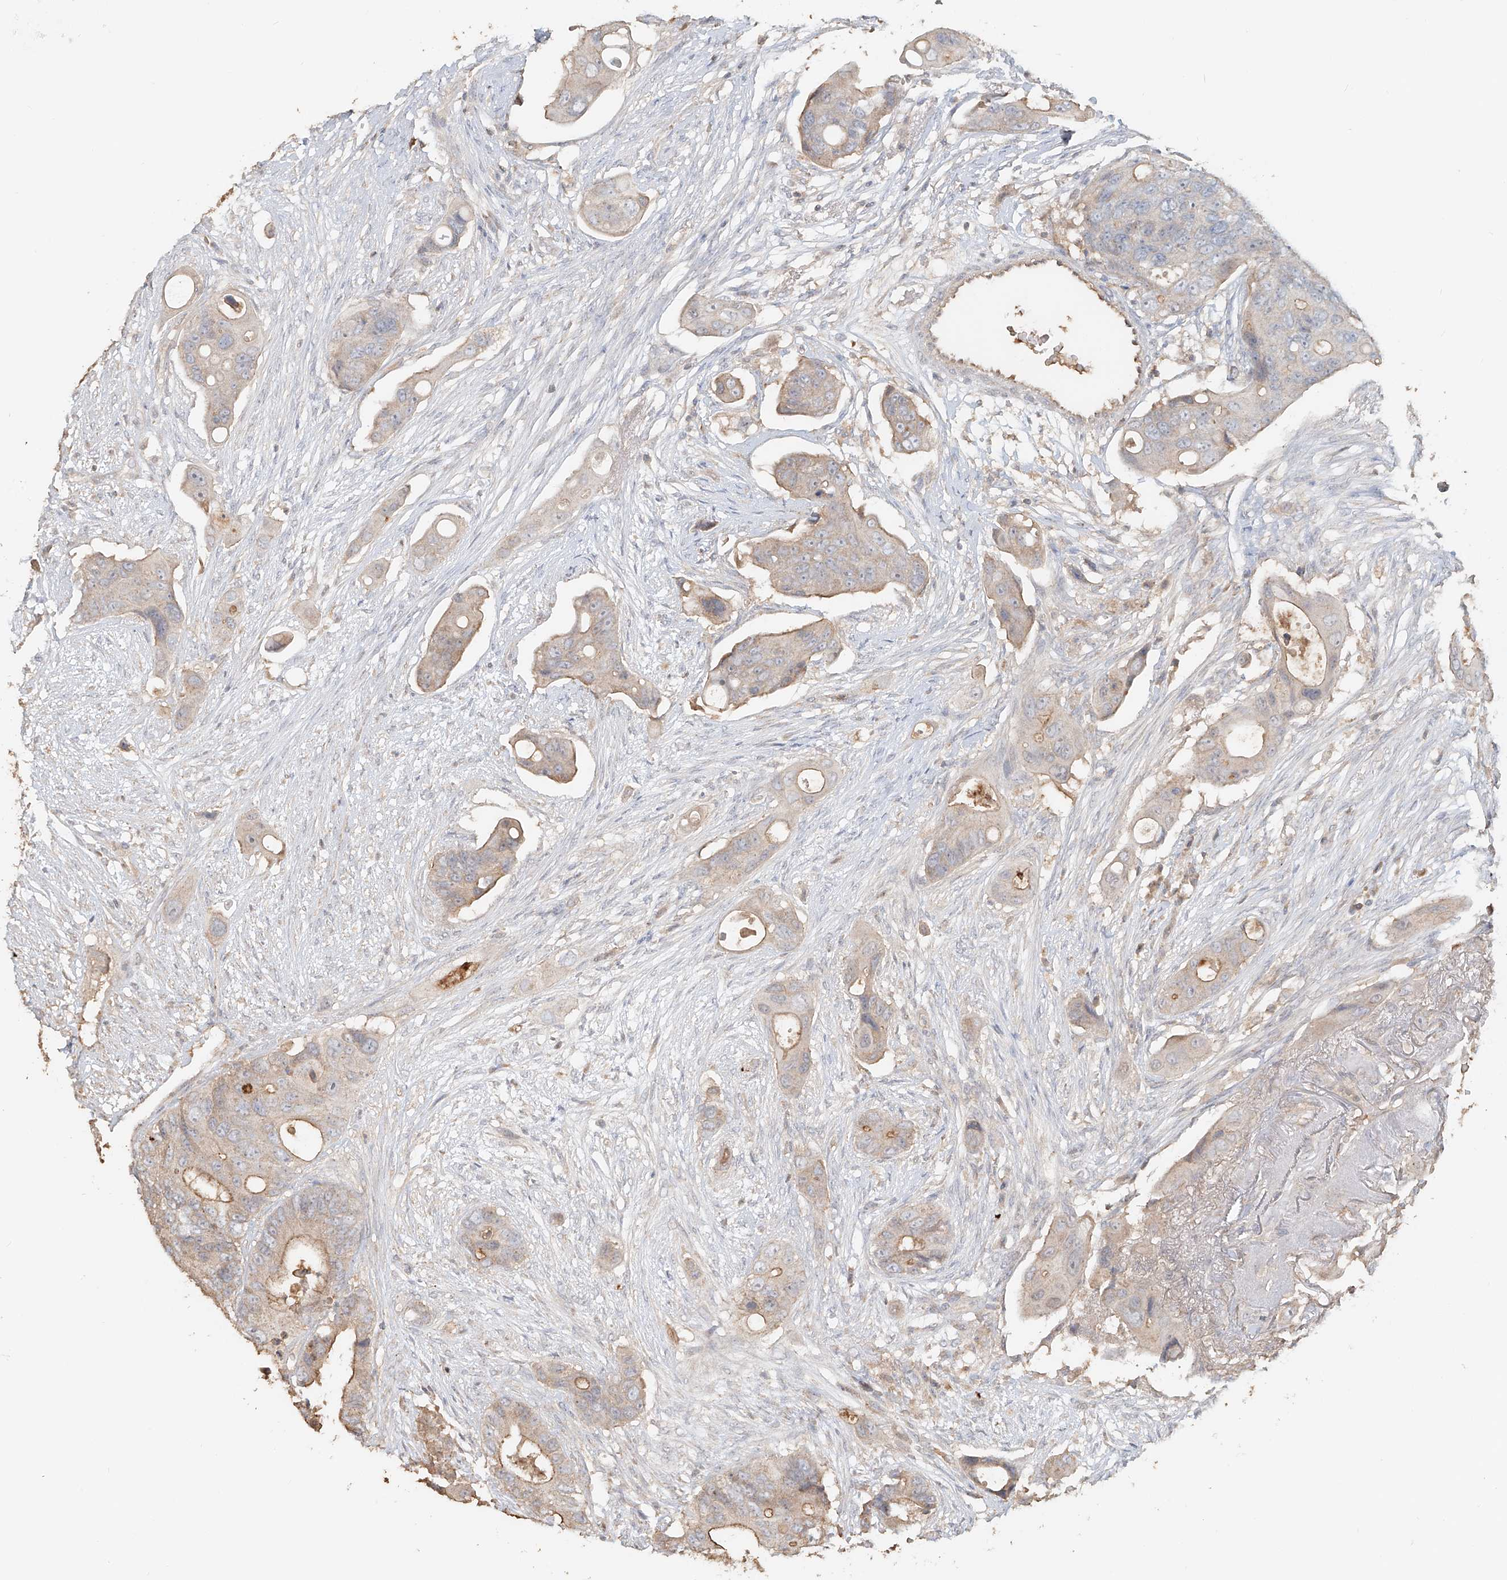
{"staining": {"intensity": "moderate", "quantity": "<25%", "location": "cytoplasmic/membranous"}, "tissue": "colorectal cancer", "cell_type": "Tumor cells", "image_type": "cancer", "snomed": [{"axis": "morphology", "description": "Adenocarcinoma, NOS"}, {"axis": "topography", "description": "Colon"}], "caption": "Brown immunohistochemical staining in human colorectal cancer demonstrates moderate cytoplasmic/membranous expression in approximately <25% of tumor cells.", "gene": "NPHS1", "patient": {"sex": "female", "age": 57}}